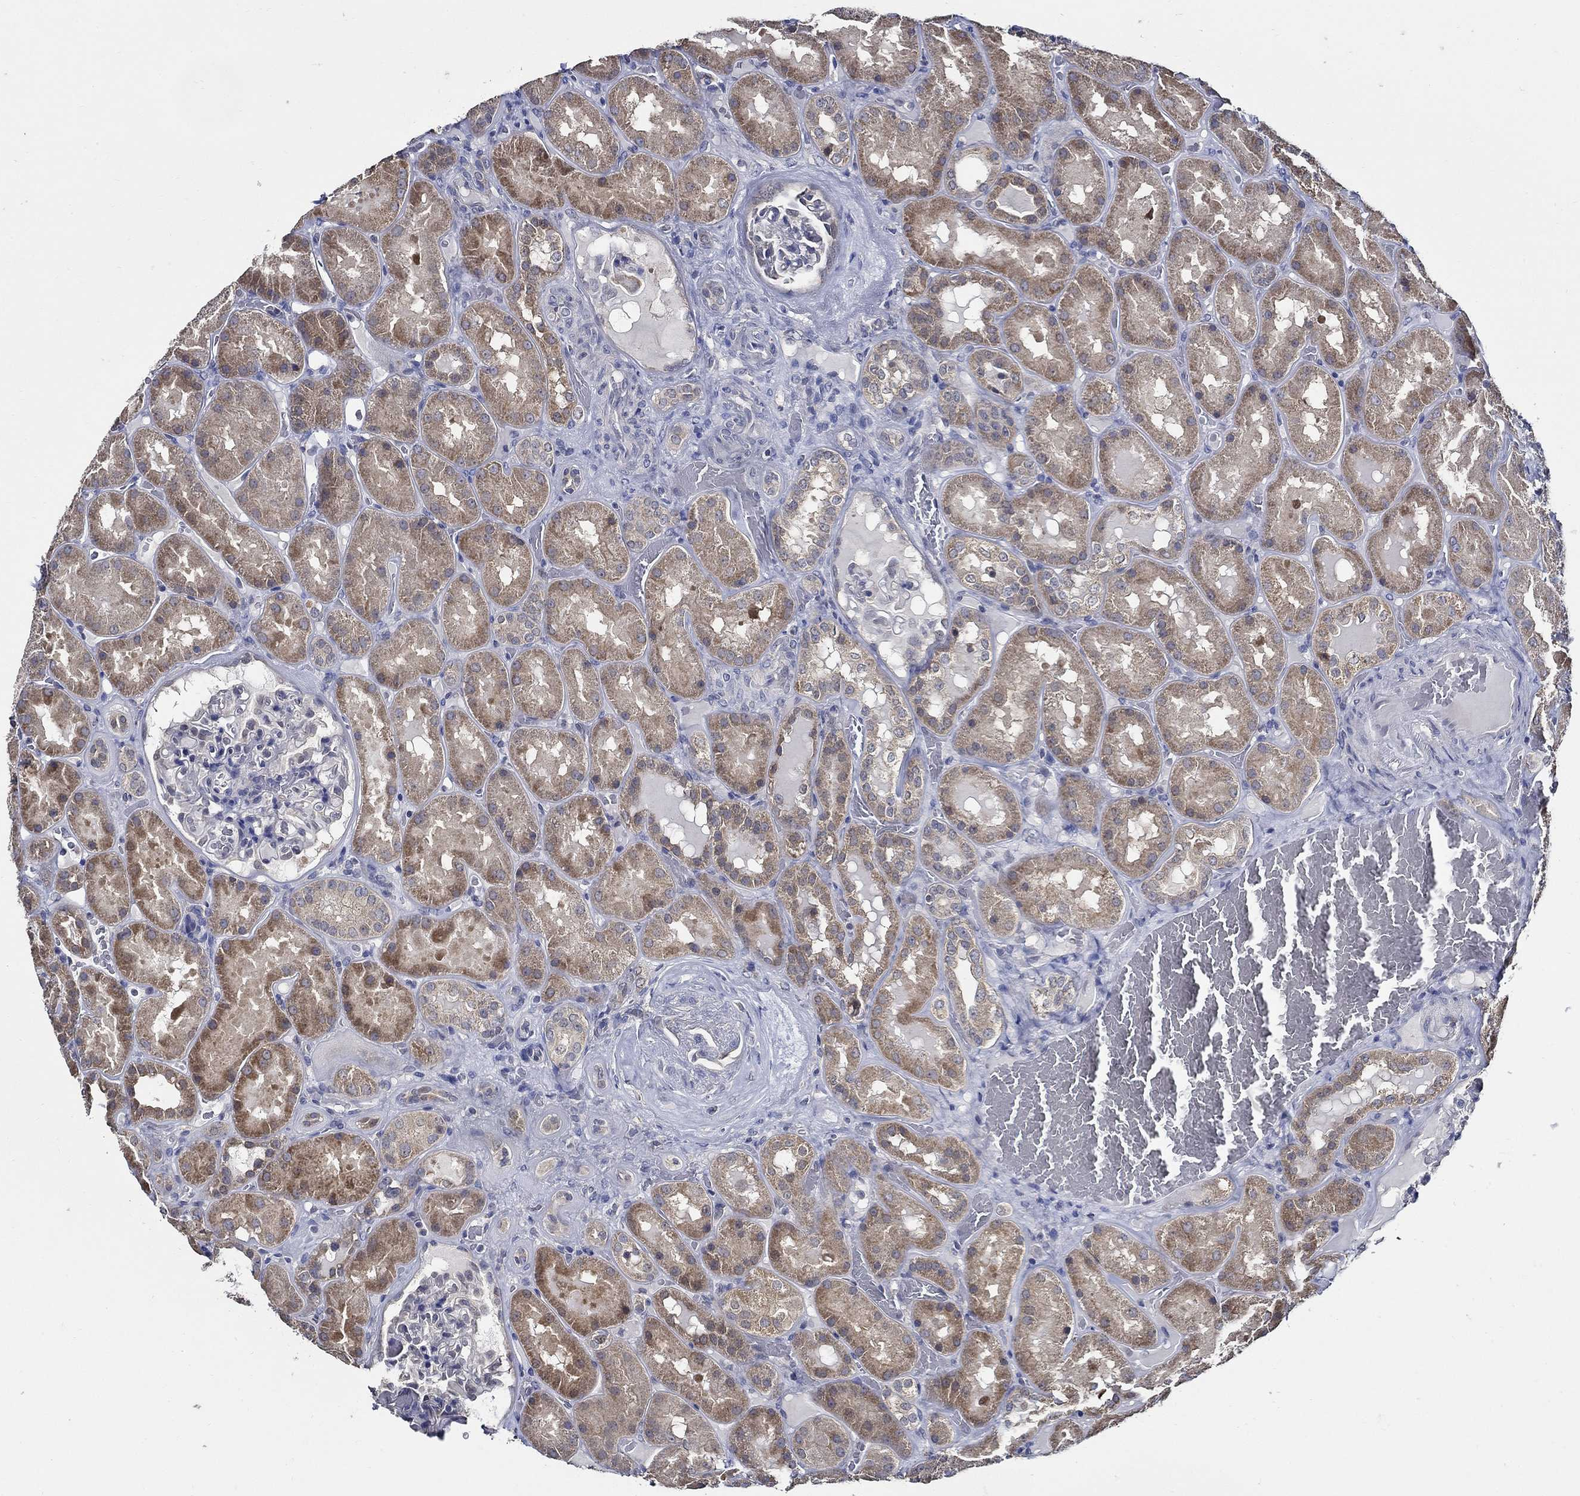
{"staining": {"intensity": "negative", "quantity": "none", "location": "none"}, "tissue": "kidney", "cell_type": "Cells in glomeruli", "image_type": "normal", "snomed": [{"axis": "morphology", "description": "Normal tissue, NOS"}, {"axis": "topography", "description": "Kidney"}], "caption": "Immunohistochemistry (IHC) micrograph of normal human kidney stained for a protein (brown), which reveals no positivity in cells in glomeruli.", "gene": "WDR53", "patient": {"sex": "male", "age": 73}}